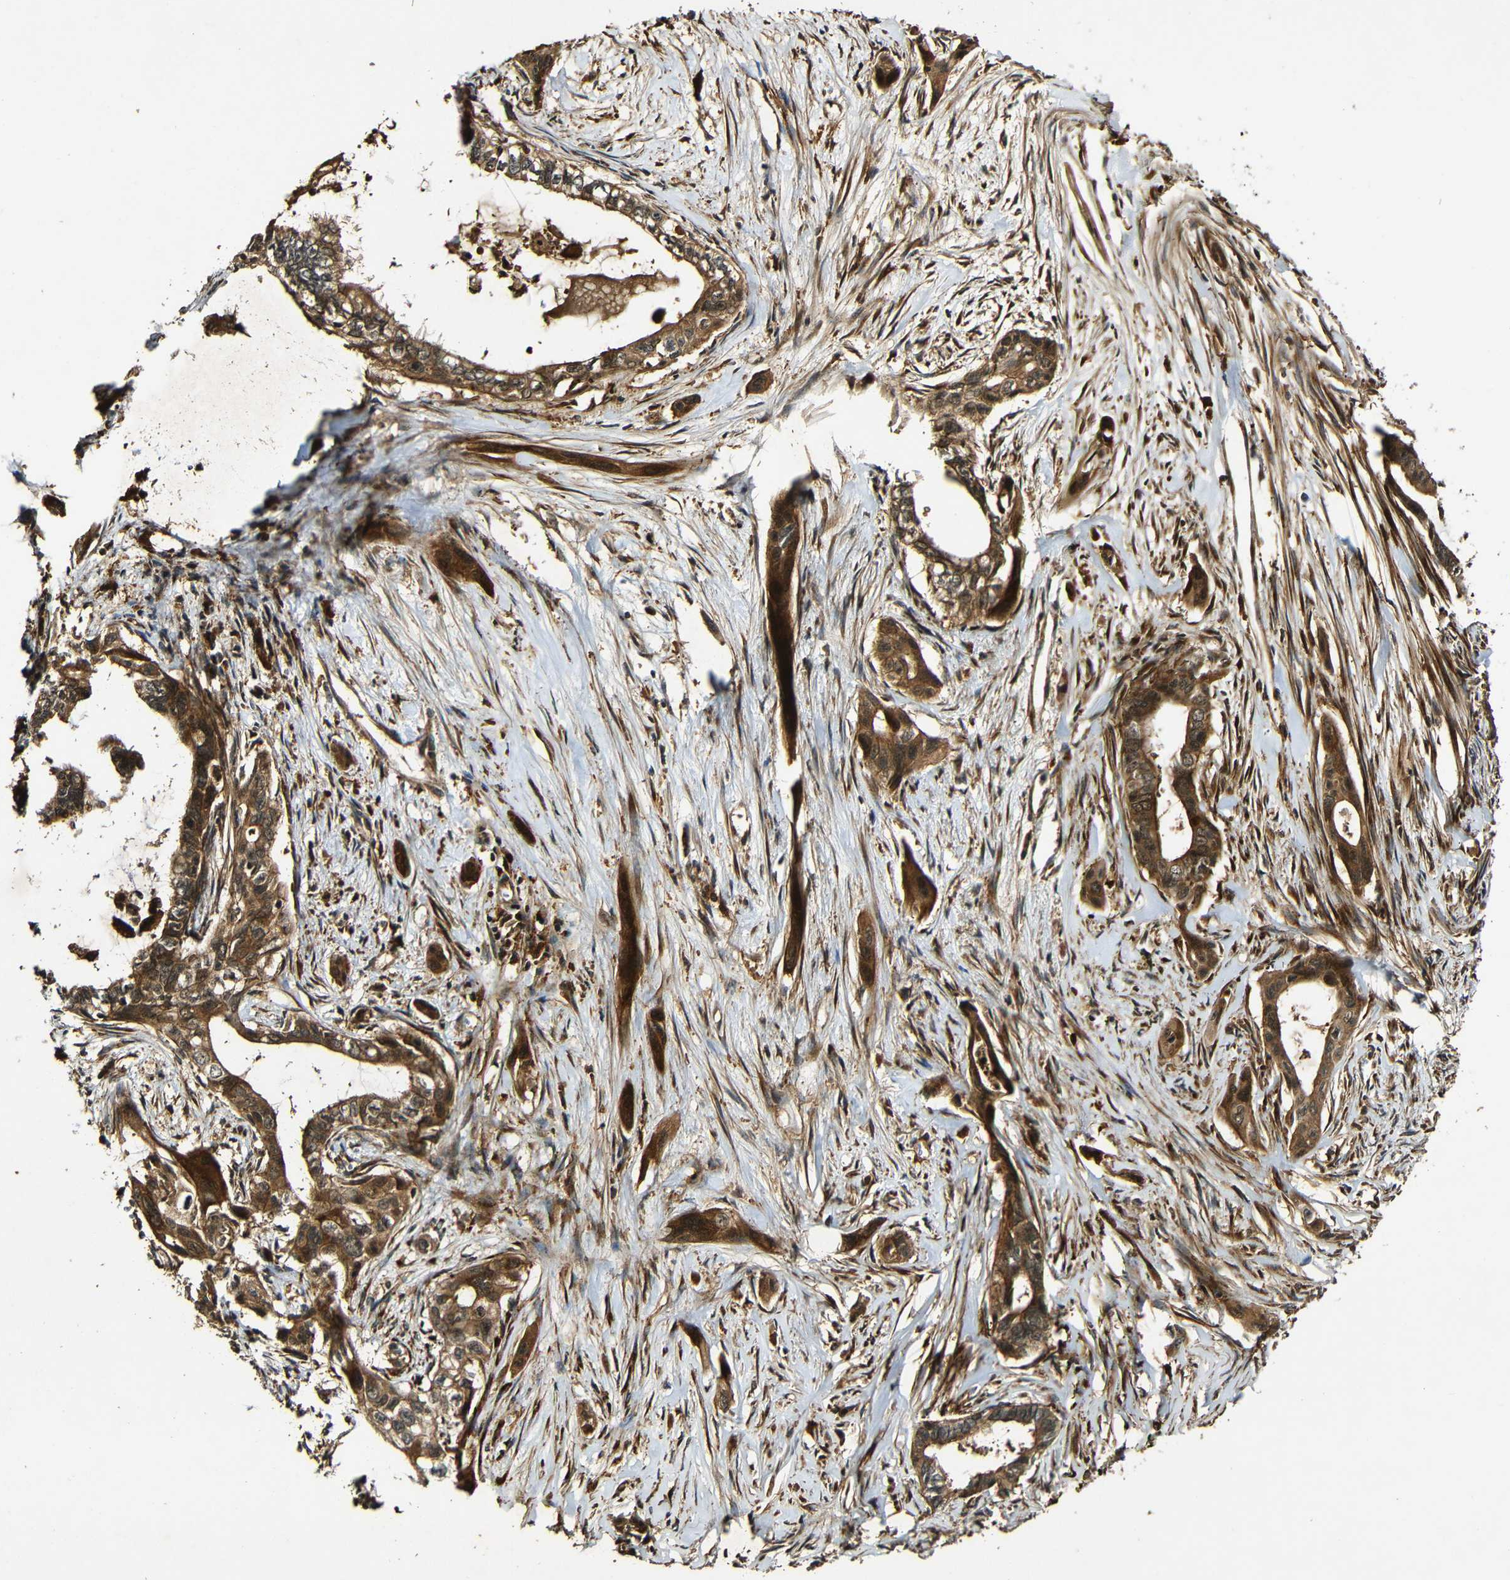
{"staining": {"intensity": "strong", "quantity": ">75%", "location": "cytoplasmic/membranous"}, "tissue": "pancreatic cancer", "cell_type": "Tumor cells", "image_type": "cancer", "snomed": [{"axis": "morphology", "description": "Adenocarcinoma, NOS"}, {"axis": "topography", "description": "Pancreas"}], "caption": "Protein staining reveals strong cytoplasmic/membranous staining in about >75% of tumor cells in pancreatic cancer.", "gene": "CASP8", "patient": {"sex": "male", "age": 73}}